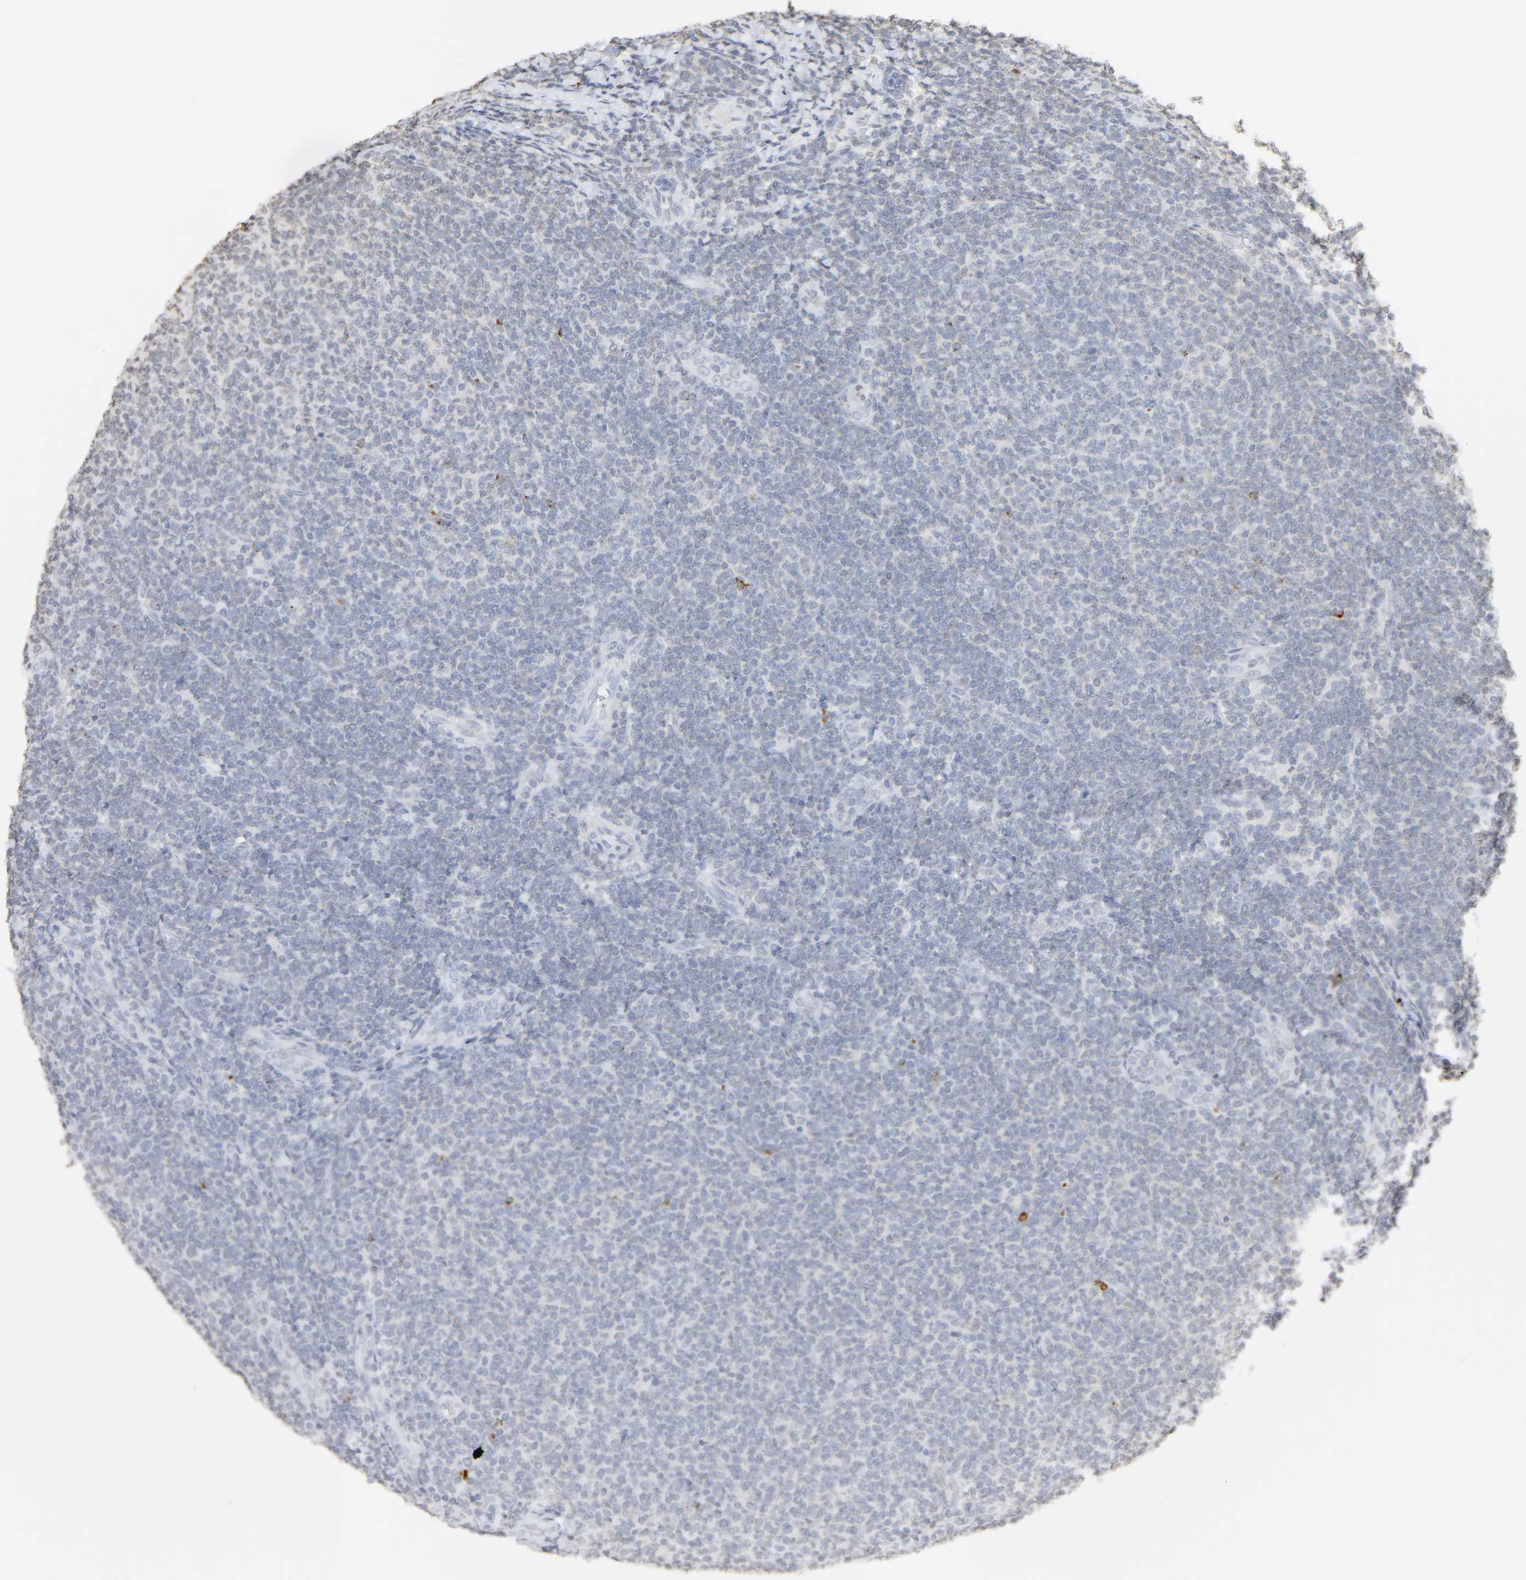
{"staining": {"intensity": "negative", "quantity": "none", "location": "none"}, "tissue": "lymphoma", "cell_type": "Tumor cells", "image_type": "cancer", "snomed": [{"axis": "morphology", "description": "Malignant lymphoma, non-Hodgkin's type, Low grade"}, {"axis": "topography", "description": "Lymph node"}], "caption": "This is an immunohistochemistry photomicrograph of human lymphoma. There is no expression in tumor cells.", "gene": "ATF4", "patient": {"sex": "male", "age": 66}}